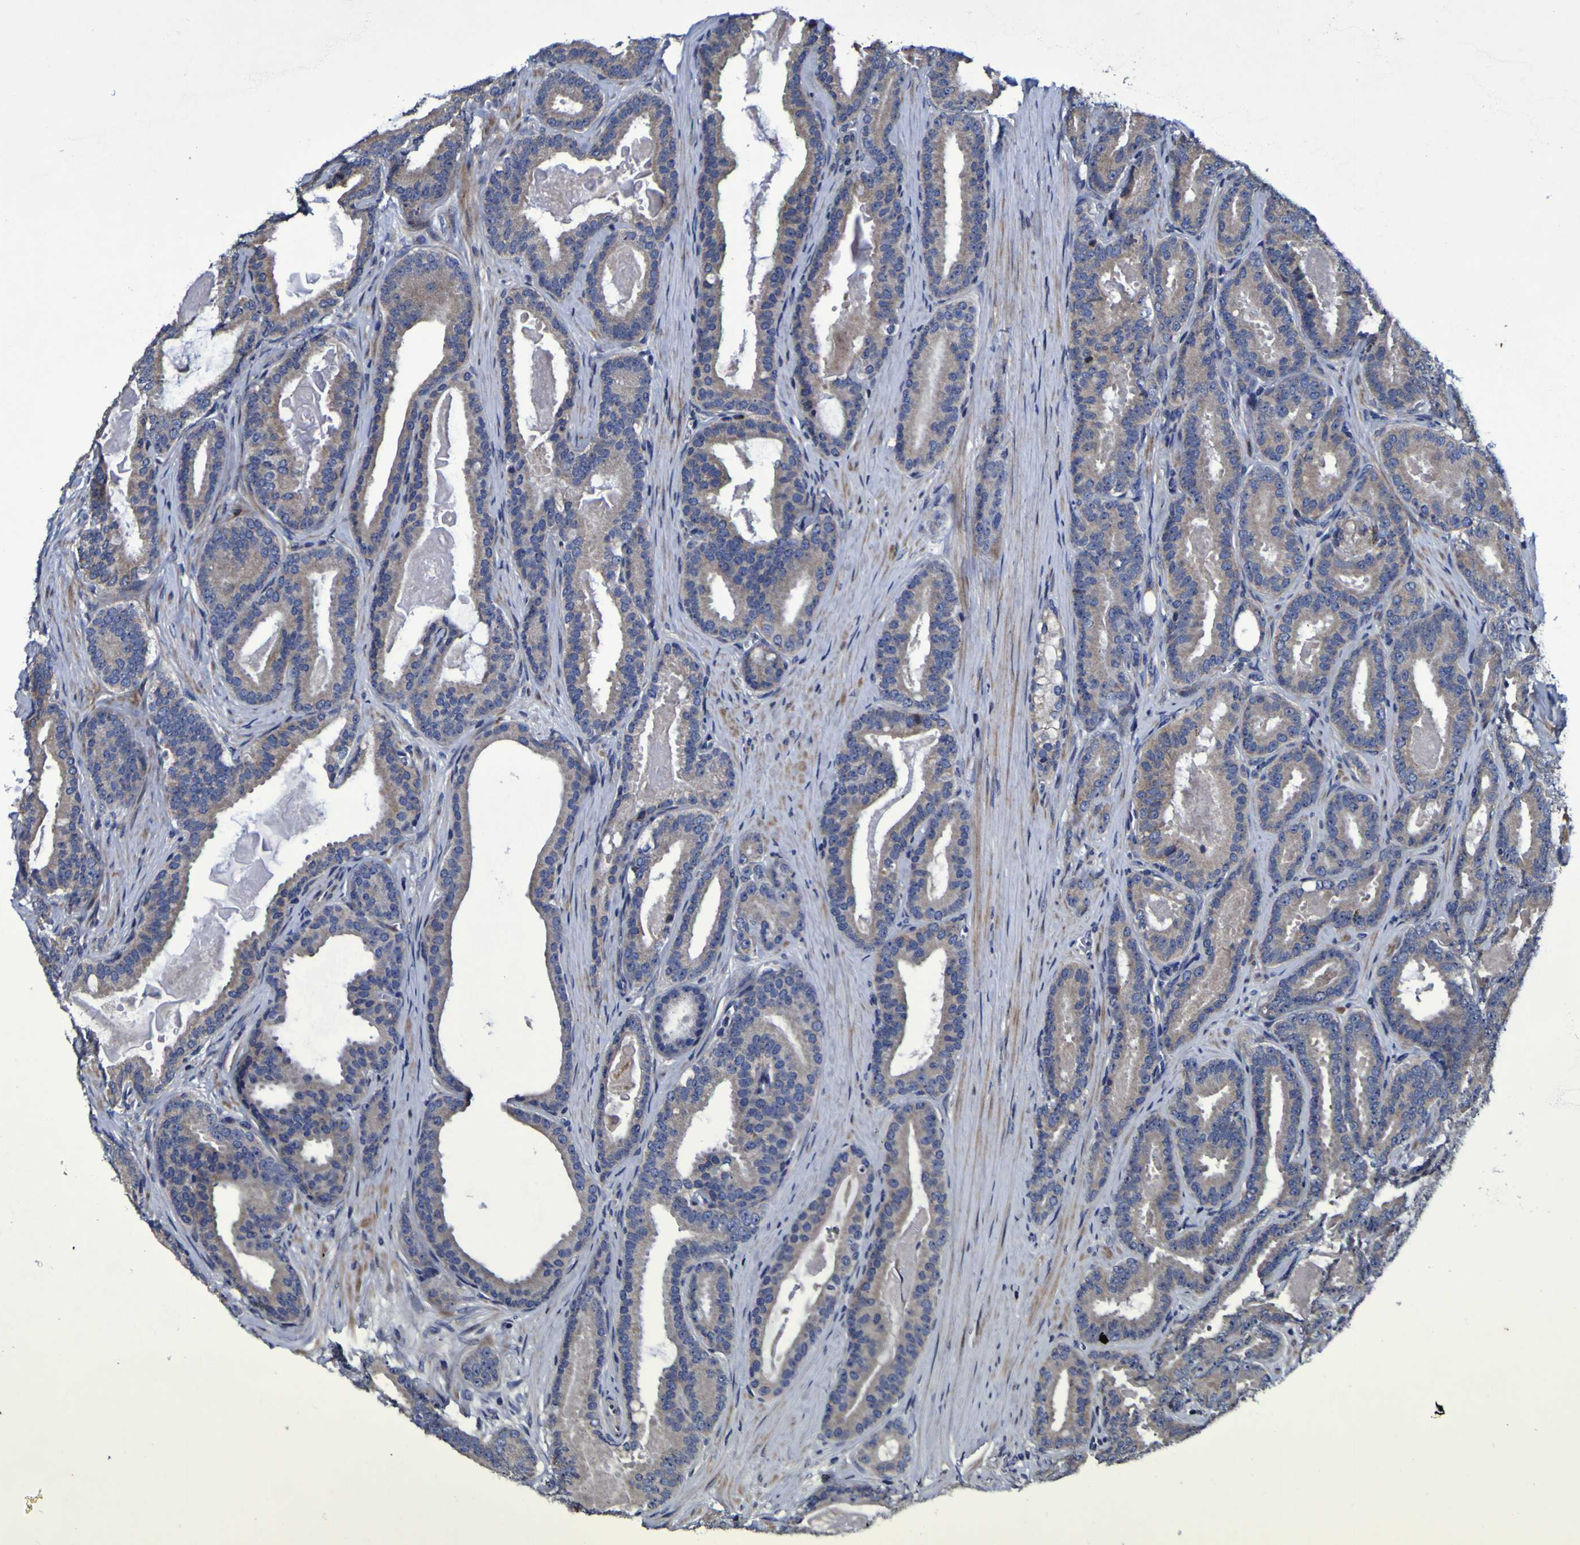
{"staining": {"intensity": "weak", "quantity": "25%-75%", "location": "cytoplasmic/membranous"}, "tissue": "prostate cancer", "cell_type": "Tumor cells", "image_type": "cancer", "snomed": [{"axis": "morphology", "description": "Adenocarcinoma, High grade"}, {"axis": "topography", "description": "Prostate"}], "caption": "Protein expression analysis of prostate high-grade adenocarcinoma demonstrates weak cytoplasmic/membranous staining in about 25%-75% of tumor cells.", "gene": "P3H1", "patient": {"sex": "male", "age": 60}}